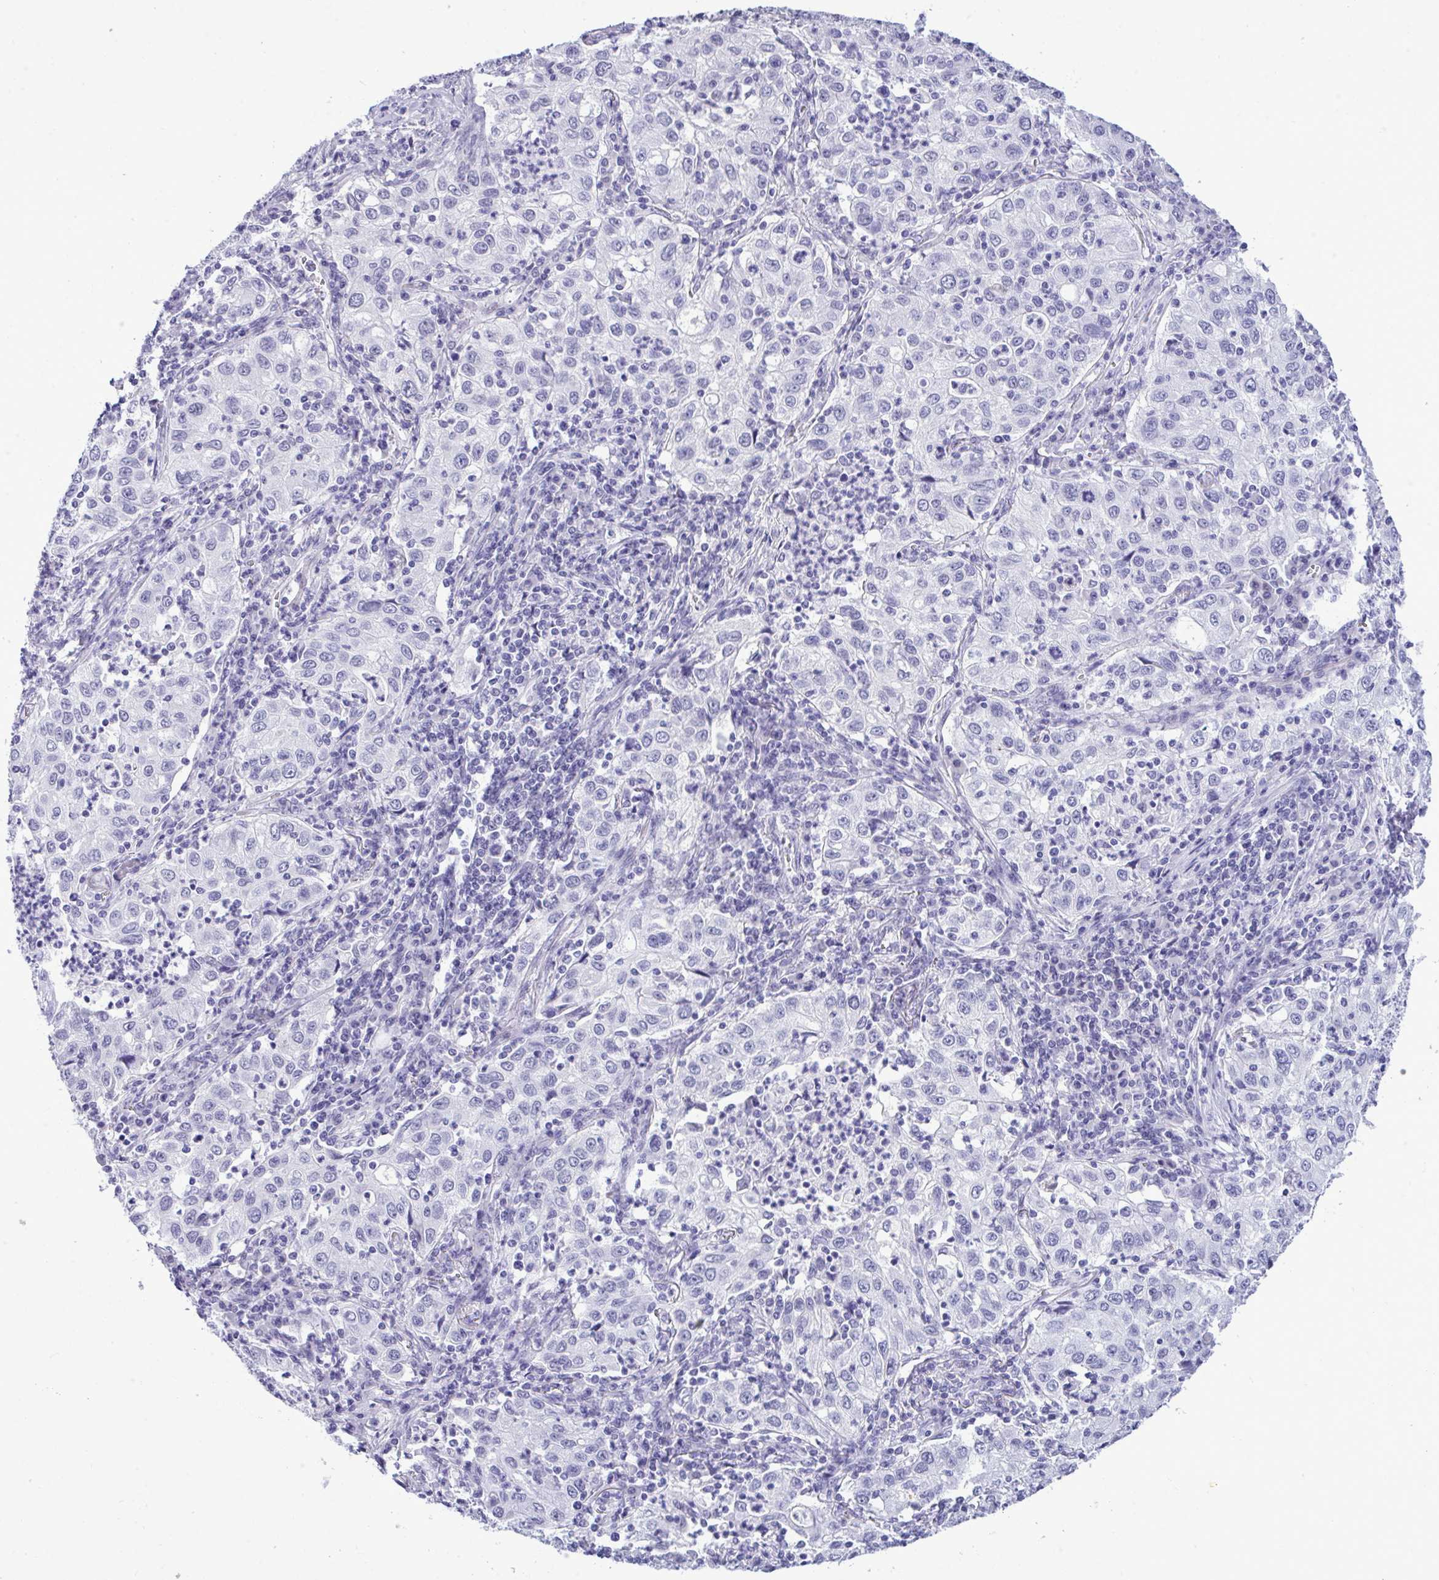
{"staining": {"intensity": "negative", "quantity": "none", "location": "none"}, "tissue": "lung cancer", "cell_type": "Tumor cells", "image_type": "cancer", "snomed": [{"axis": "morphology", "description": "Squamous cell carcinoma, NOS"}, {"axis": "topography", "description": "Lung"}], "caption": "Lung cancer (squamous cell carcinoma) was stained to show a protein in brown. There is no significant staining in tumor cells.", "gene": "PRM2", "patient": {"sex": "male", "age": 71}}